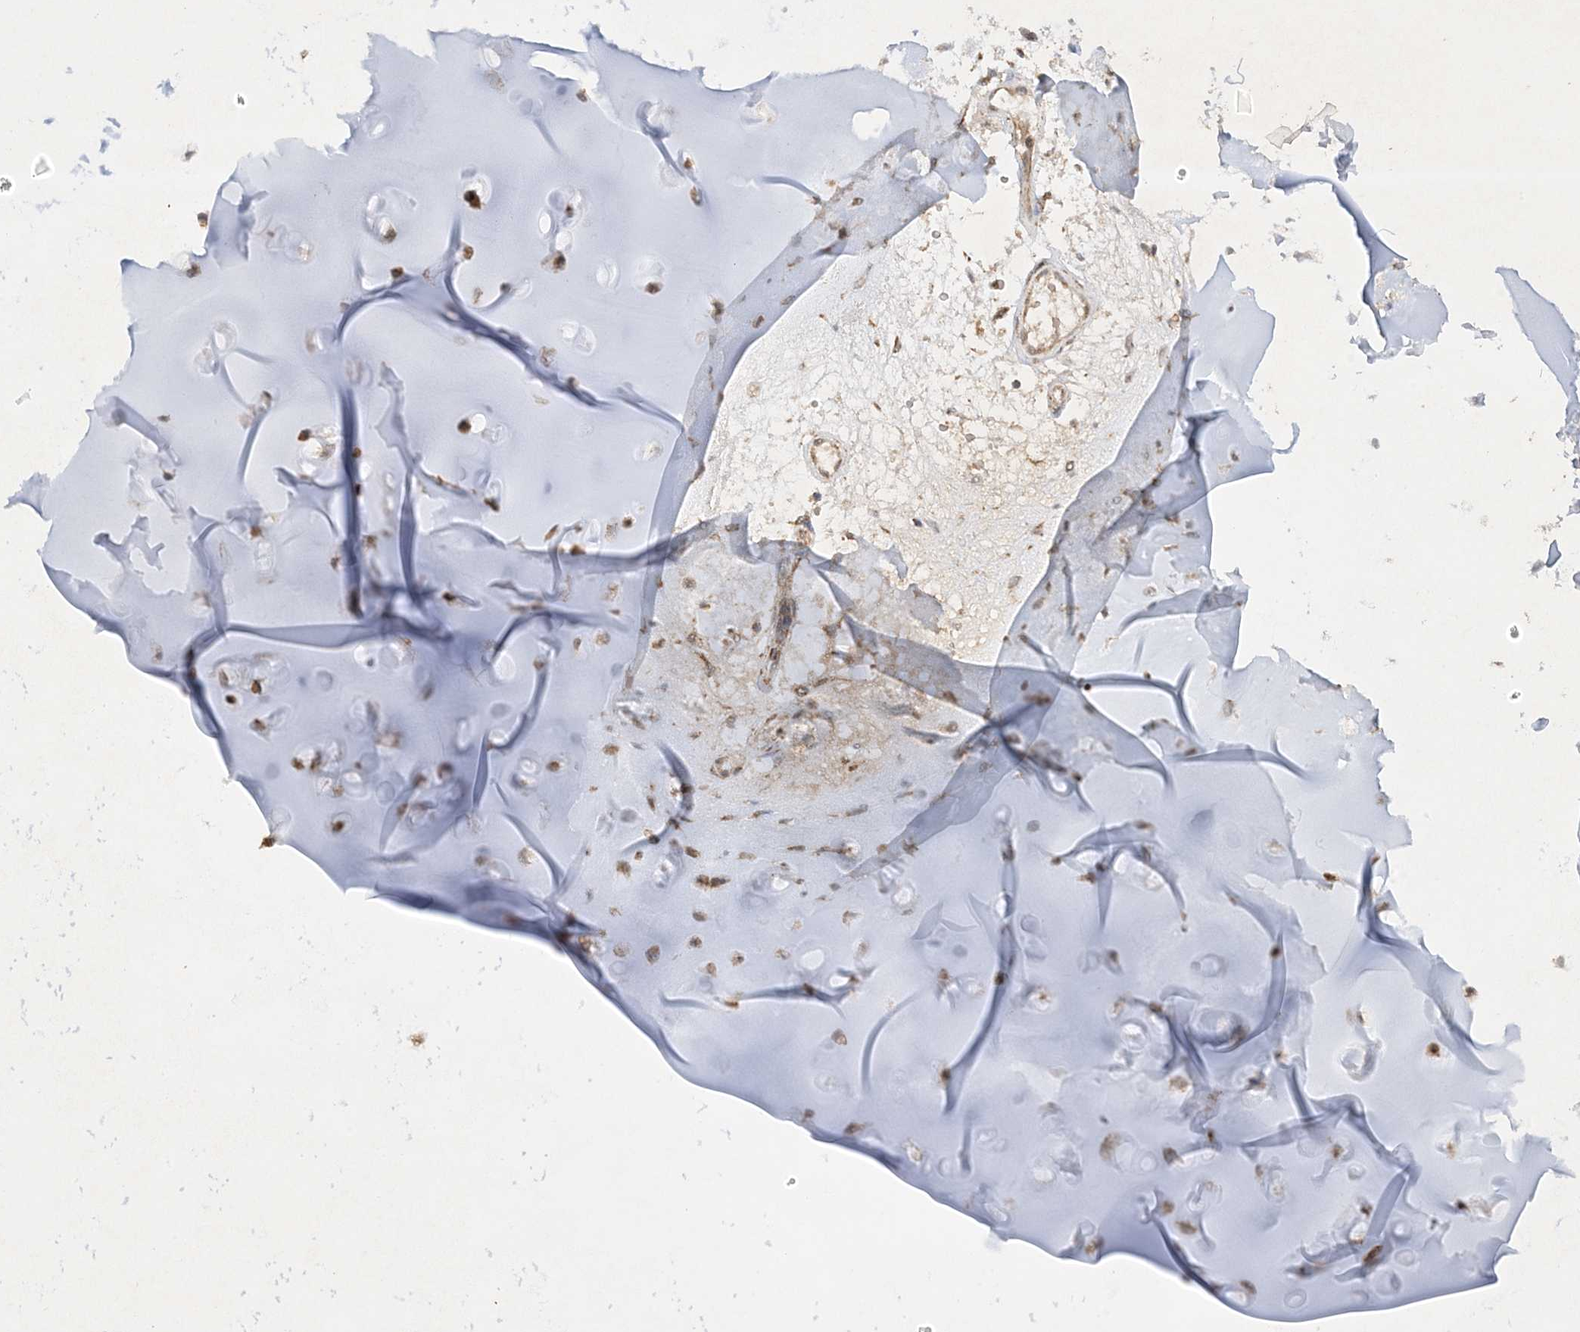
{"staining": {"intensity": "weak", "quantity": "25%-75%", "location": "cytoplasmic/membranous"}, "tissue": "adipose tissue", "cell_type": "Adipocytes", "image_type": "normal", "snomed": [{"axis": "morphology", "description": "Normal tissue, NOS"}, {"axis": "morphology", "description": "Basal cell carcinoma"}, {"axis": "topography", "description": "Cartilage tissue"}, {"axis": "topography", "description": "Nasopharynx"}, {"axis": "topography", "description": "Oral tissue"}], "caption": "The image demonstrates a brown stain indicating the presence of a protein in the cytoplasmic/membranous of adipocytes in adipose tissue.", "gene": "NDUFAF3", "patient": {"sex": "female", "age": 77}}